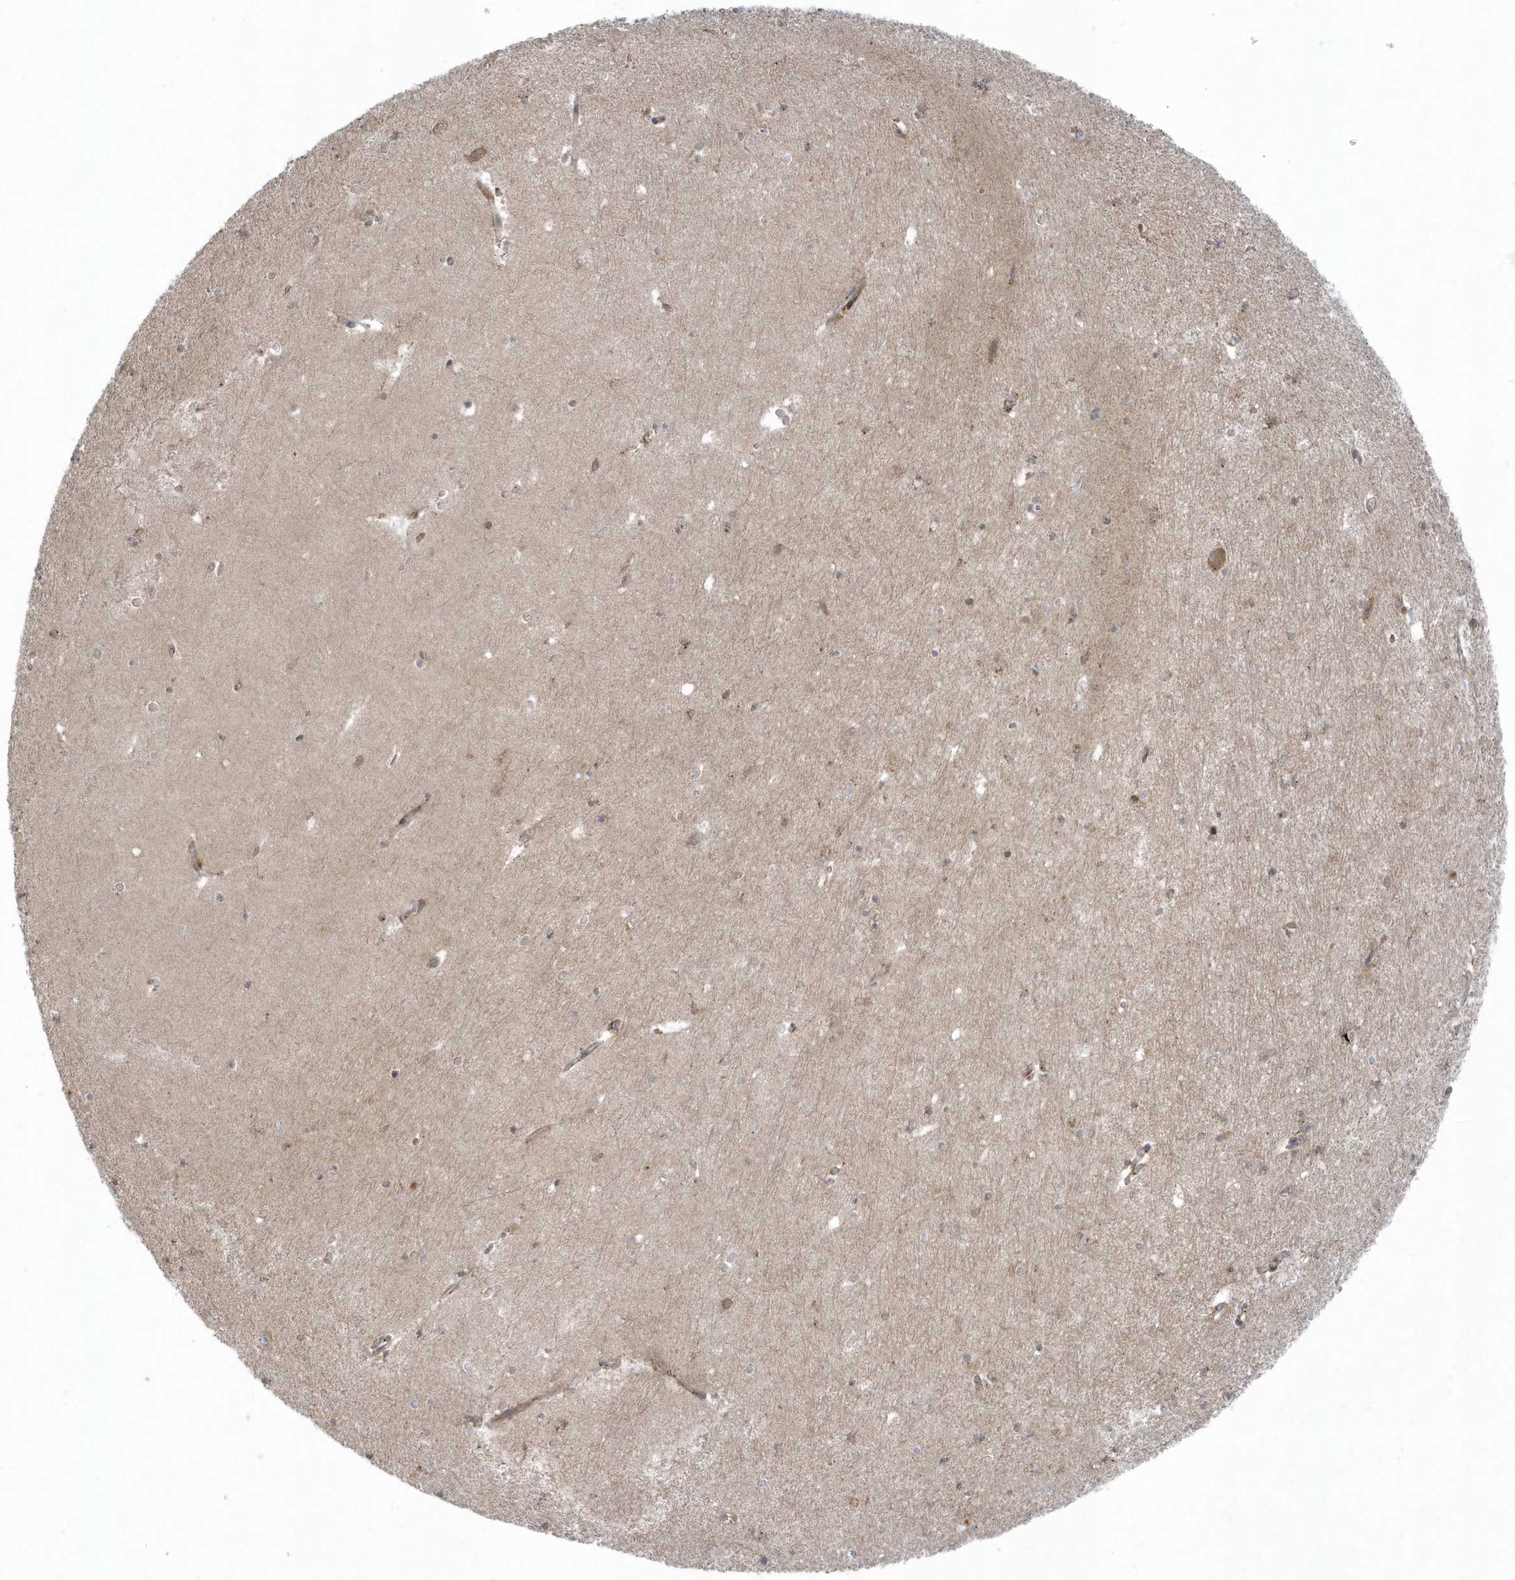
{"staining": {"intensity": "moderate", "quantity": "<25%", "location": "cytoplasmic/membranous"}, "tissue": "hippocampus", "cell_type": "Glial cells", "image_type": "normal", "snomed": [{"axis": "morphology", "description": "Normal tissue, NOS"}, {"axis": "topography", "description": "Hippocampus"}], "caption": "Immunohistochemistry (IHC) (DAB) staining of normal hippocampus shows moderate cytoplasmic/membranous protein expression in about <25% of glial cells.", "gene": "FAM98A", "patient": {"sex": "female", "age": 64}}